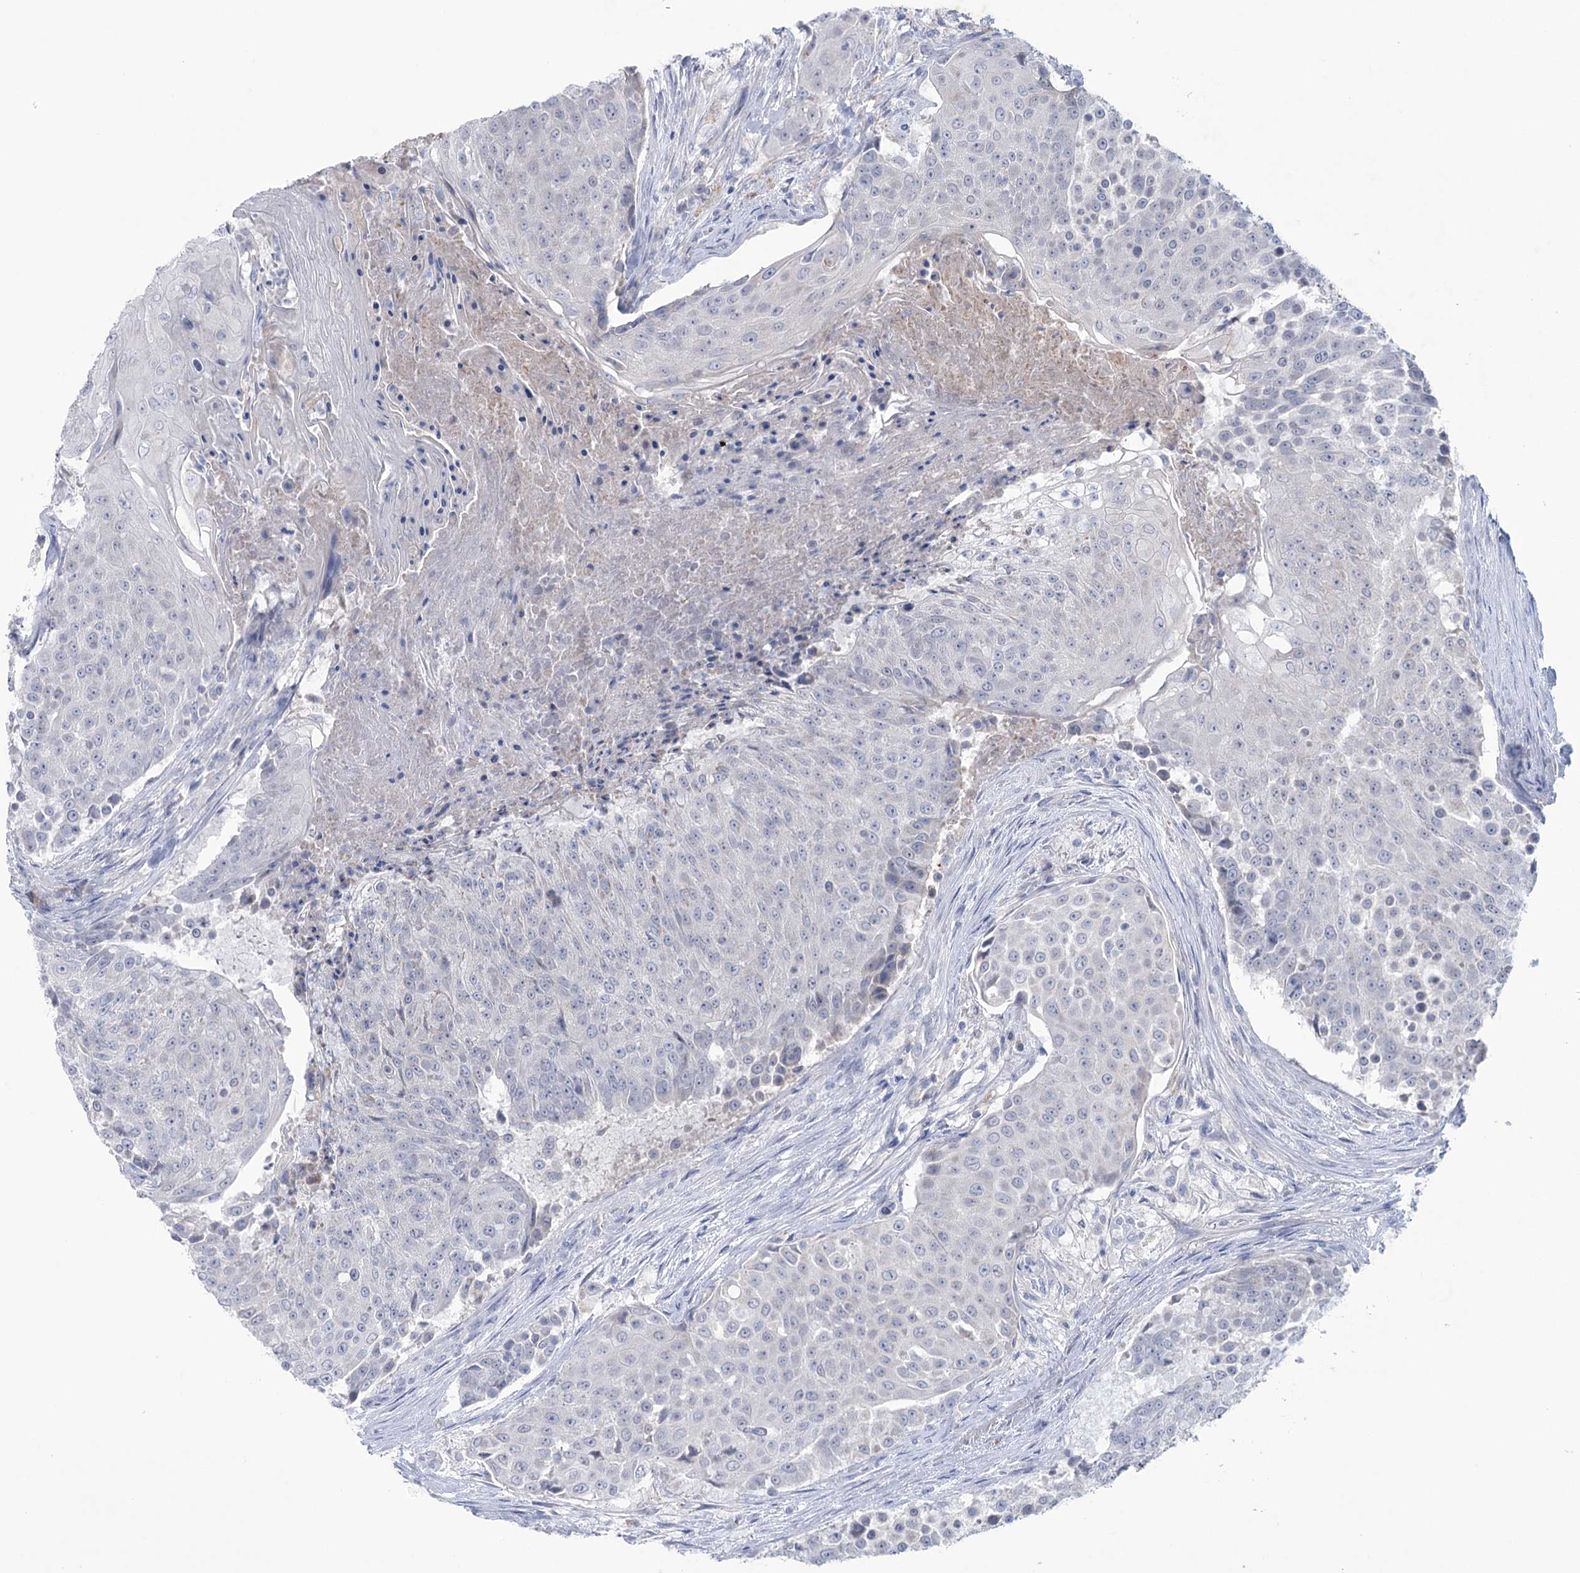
{"staining": {"intensity": "negative", "quantity": "none", "location": "none"}, "tissue": "urothelial cancer", "cell_type": "Tumor cells", "image_type": "cancer", "snomed": [{"axis": "morphology", "description": "Urothelial carcinoma, High grade"}, {"axis": "topography", "description": "Urinary bladder"}], "caption": "Human urothelial carcinoma (high-grade) stained for a protein using IHC shows no staining in tumor cells.", "gene": "MTCH2", "patient": {"sex": "female", "age": 63}}